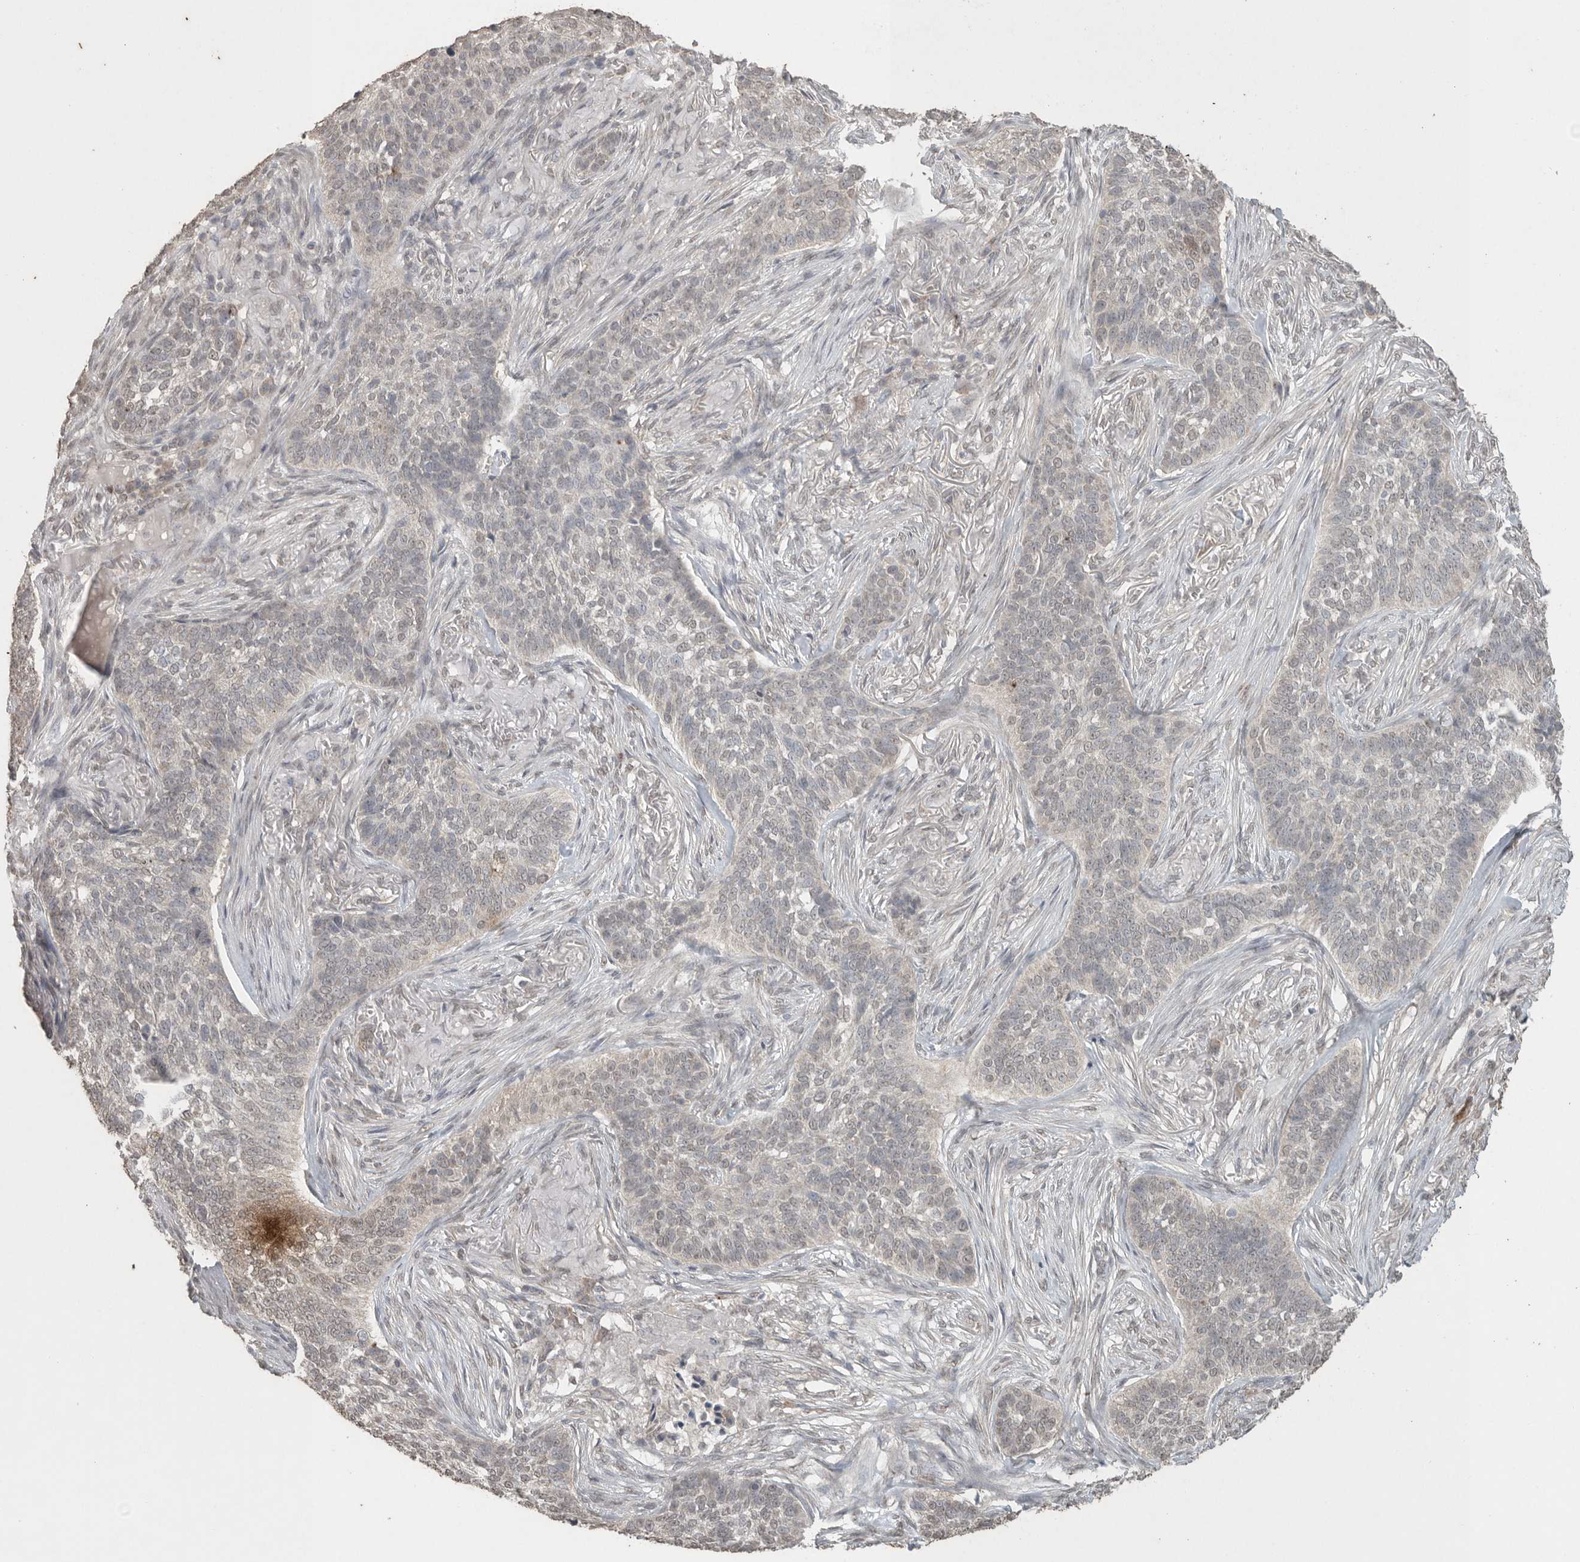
{"staining": {"intensity": "negative", "quantity": "none", "location": "none"}, "tissue": "skin cancer", "cell_type": "Tumor cells", "image_type": "cancer", "snomed": [{"axis": "morphology", "description": "Basal cell carcinoma"}, {"axis": "topography", "description": "Skin"}], "caption": "Immunohistochemistry (IHC) histopathology image of human skin cancer (basal cell carcinoma) stained for a protein (brown), which demonstrates no expression in tumor cells.", "gene": "KLK5", "patient": {"sex": "male", "age": 85}}